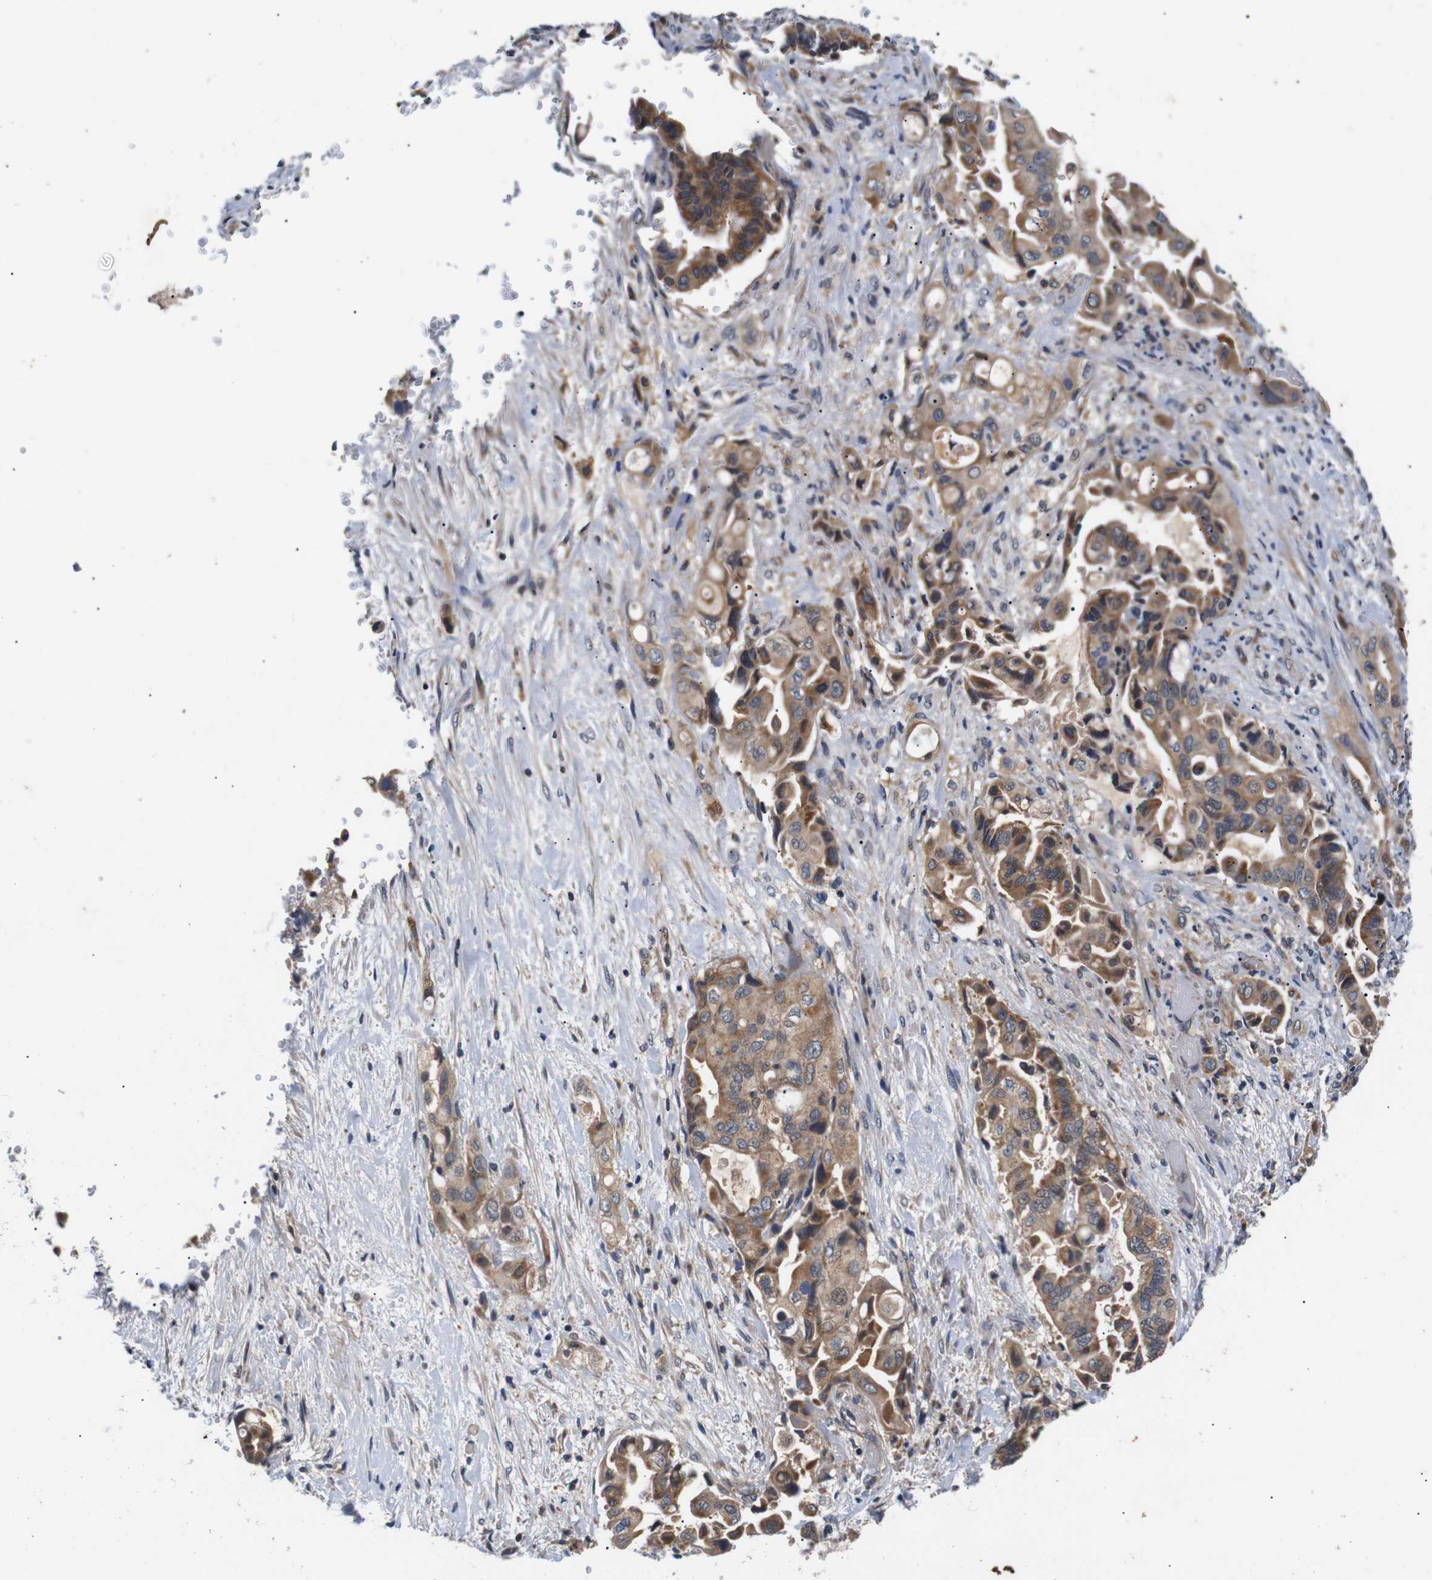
{"staining": {"intensity": "moderate", "quantity": ">75%", "location": "cytoplasmic/membranous"}, "tissue": "liver cancer", "cell_type": "Tumor cells", "image_type": "cancer", "snomed": [{"axis": "morphology", "description": "Cholangiocarcinoma"}, {"axis": "topography", "description": "Liver"}], "caption": "A histopathology image of cholangiocarcinoma (liver) stained for a protein shows moderate cytoplasmic/membranous brown staining in tumor cells.", "gene": "RIPK1", "patient": {"sex": "female", "age": 61}}